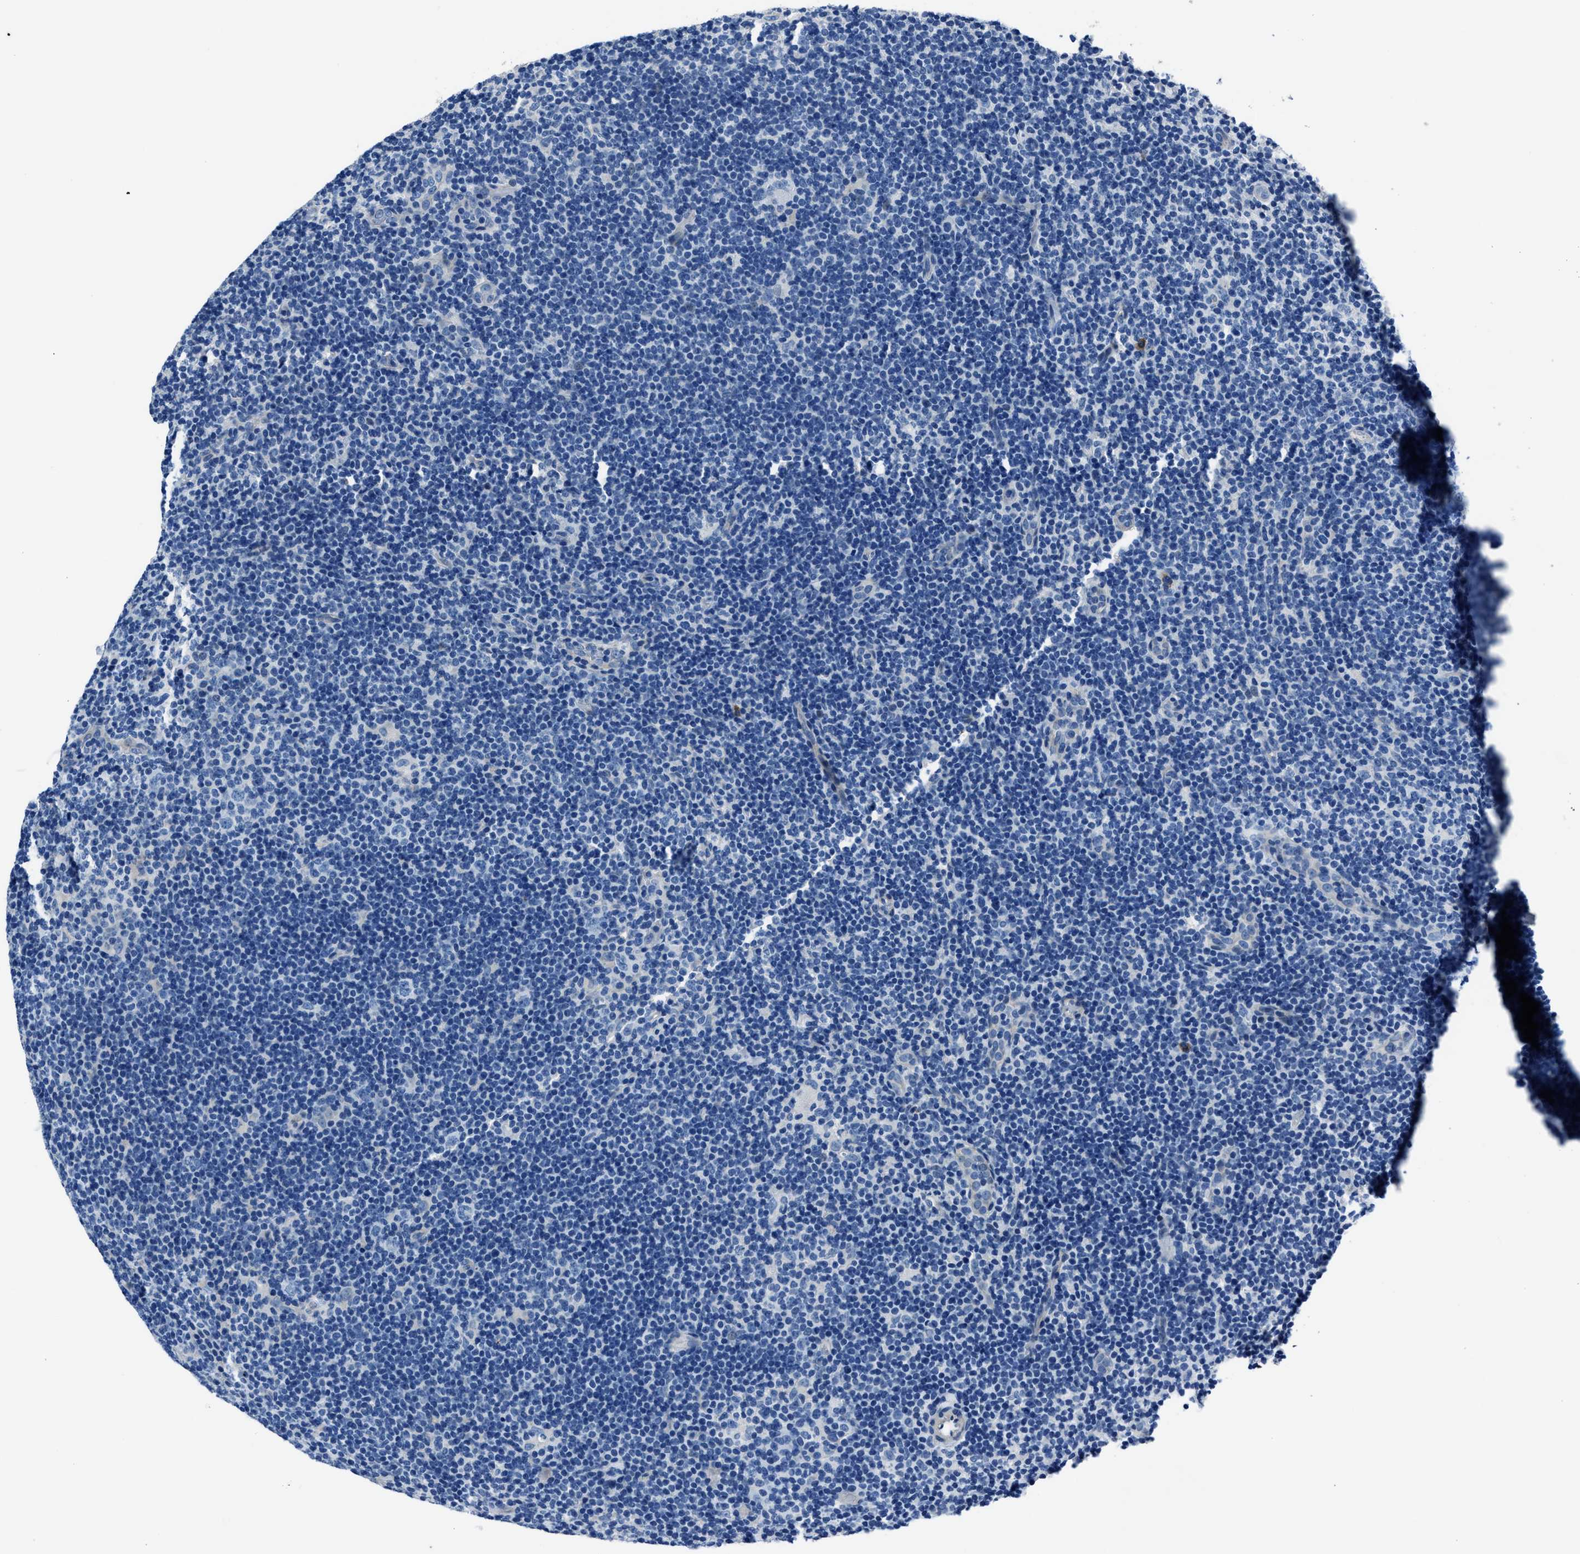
{"staining": {"intensity": "negative", "quantity": "none", "location": "none"}, "tissue": "lymphoma", "cell_type": "Tumor cells", "image_type": "cancer", "snomed": [{"axis": "morphology", "description": "Hodgkin's disease, NOS"}, {"axis": "topography", "description": "Lymph node"}], "caption": "The histopathology image reveals no significant expression in tumor cells of Hodgkin's disease.", "gene": "NACAD", "patient": {"sex": "female", "age": 57}}